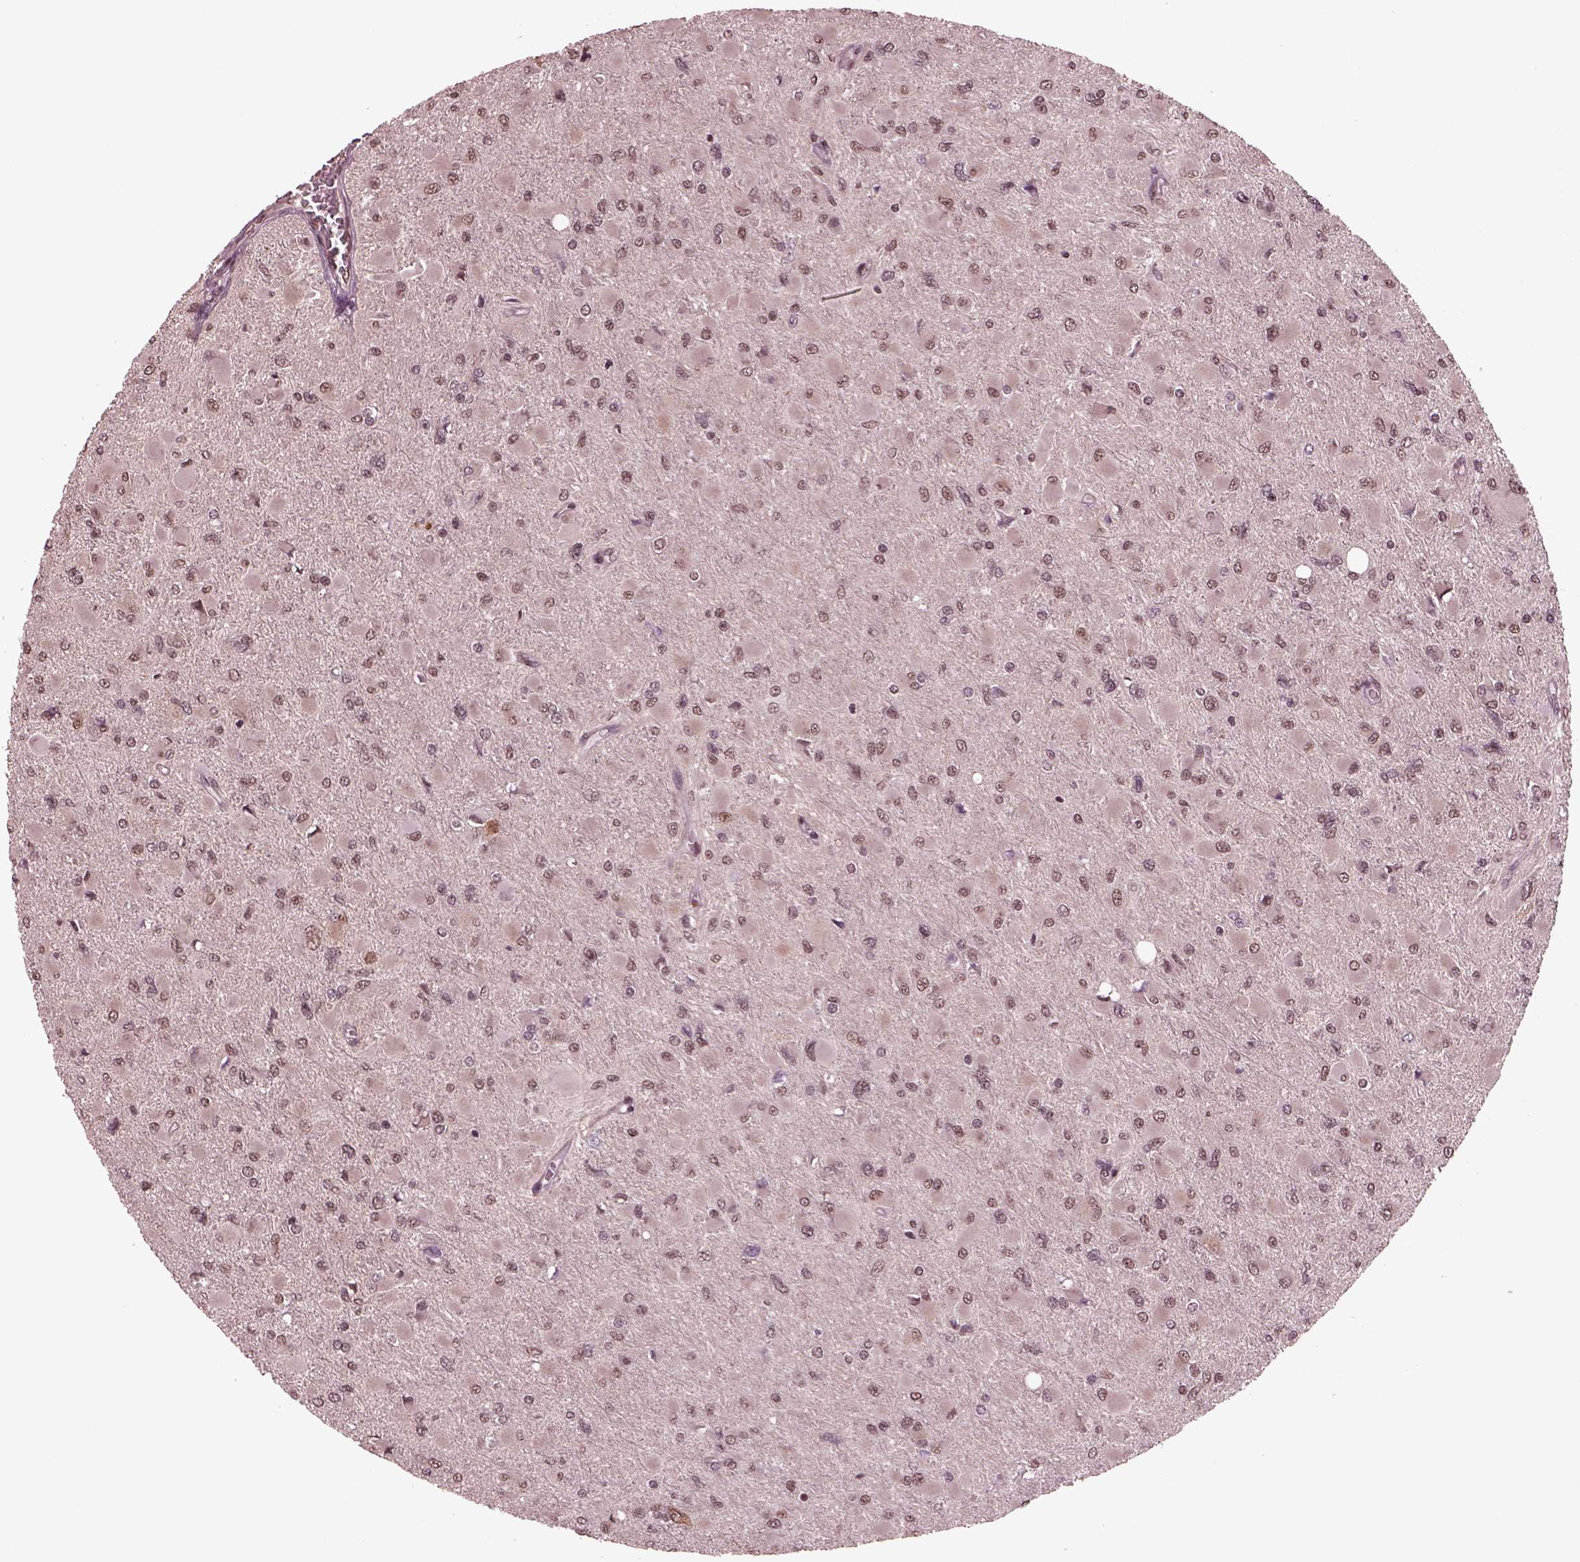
{"staining": {"intensity": "weak", "quantity": "25%-75%", "location": "nuclear"}, "tissue": "glioma", "cell_type": "Tumor cells", "image_type": "cancer", "snomed": [{"axis": "morphology", "description": "Glioma, malignant, High grade"}, {"axis": "topography", "description": "Cerebral cortex"}], "caption": "Glioma tissue reveals weak nuclear expression in approximately 25%-75% of tumor cells, visualized by immunohistochemistry. The staining was performed using DAB (3,3'-diaminobenzidine), with brown indicating positive protein expression. Nuclei are stained blue with hematoxylin.", "gene": "NAP1L5", "patient": {"sex": "female", "age": 36}}